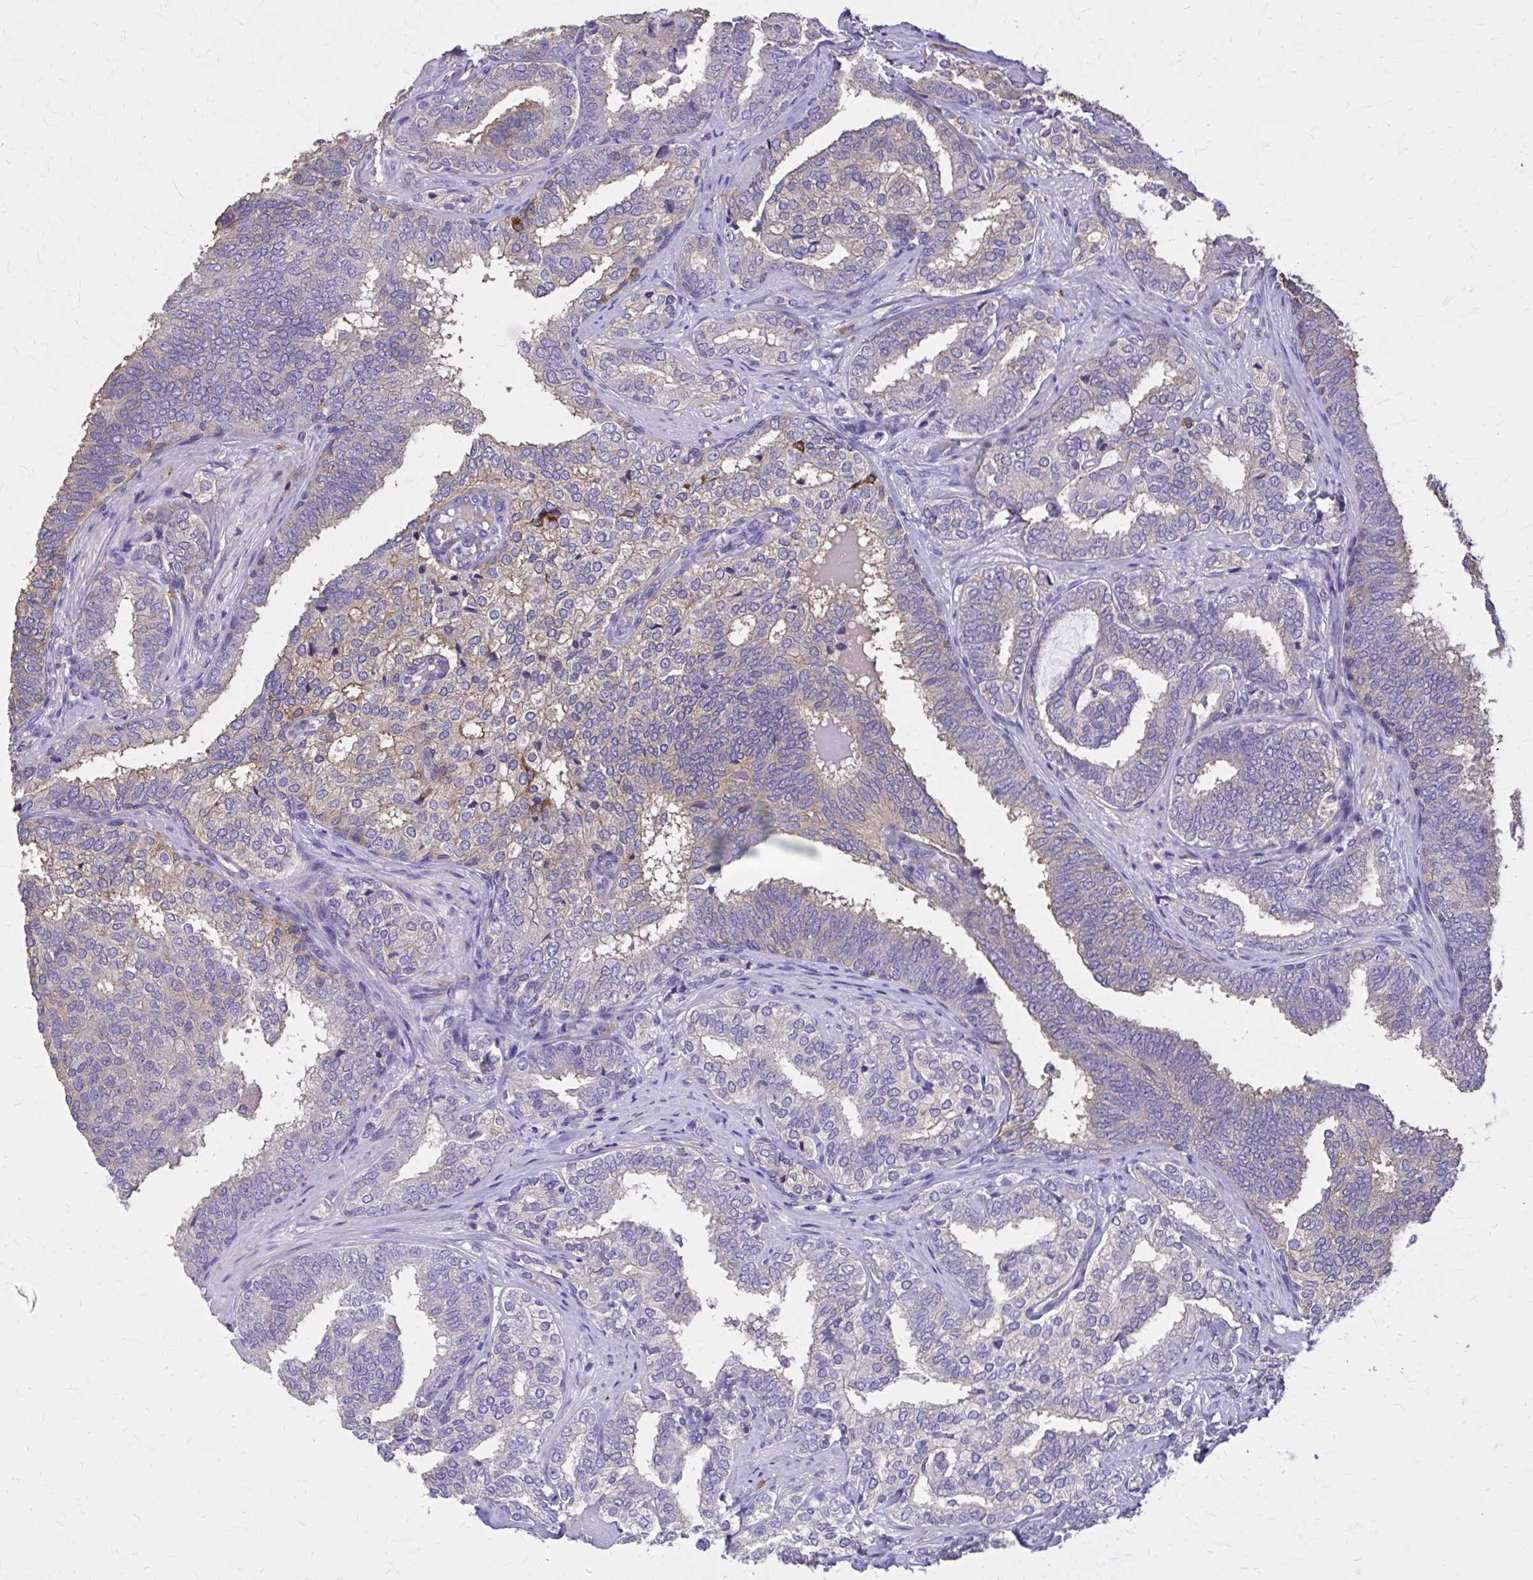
{"staining": {"intensity": "negative", "quantity": "none", "location": "none"}, "tissue": "prostate cancer", "cell_type": "Tumor cells", "image_type": "cancer", "snomed": [{"axis": "morphology", "description": "Adenocarcinoma, High grade"}, {"axis": "topography", "description": "Prostate"}], "caption": "A photomicrograph of prostate adenocarcinoma (high-grade) stained for a protein displays no brown staining in tumor cells.", "gene": "EPB41L1", "patient": {"sex": "male", "age": 72}}